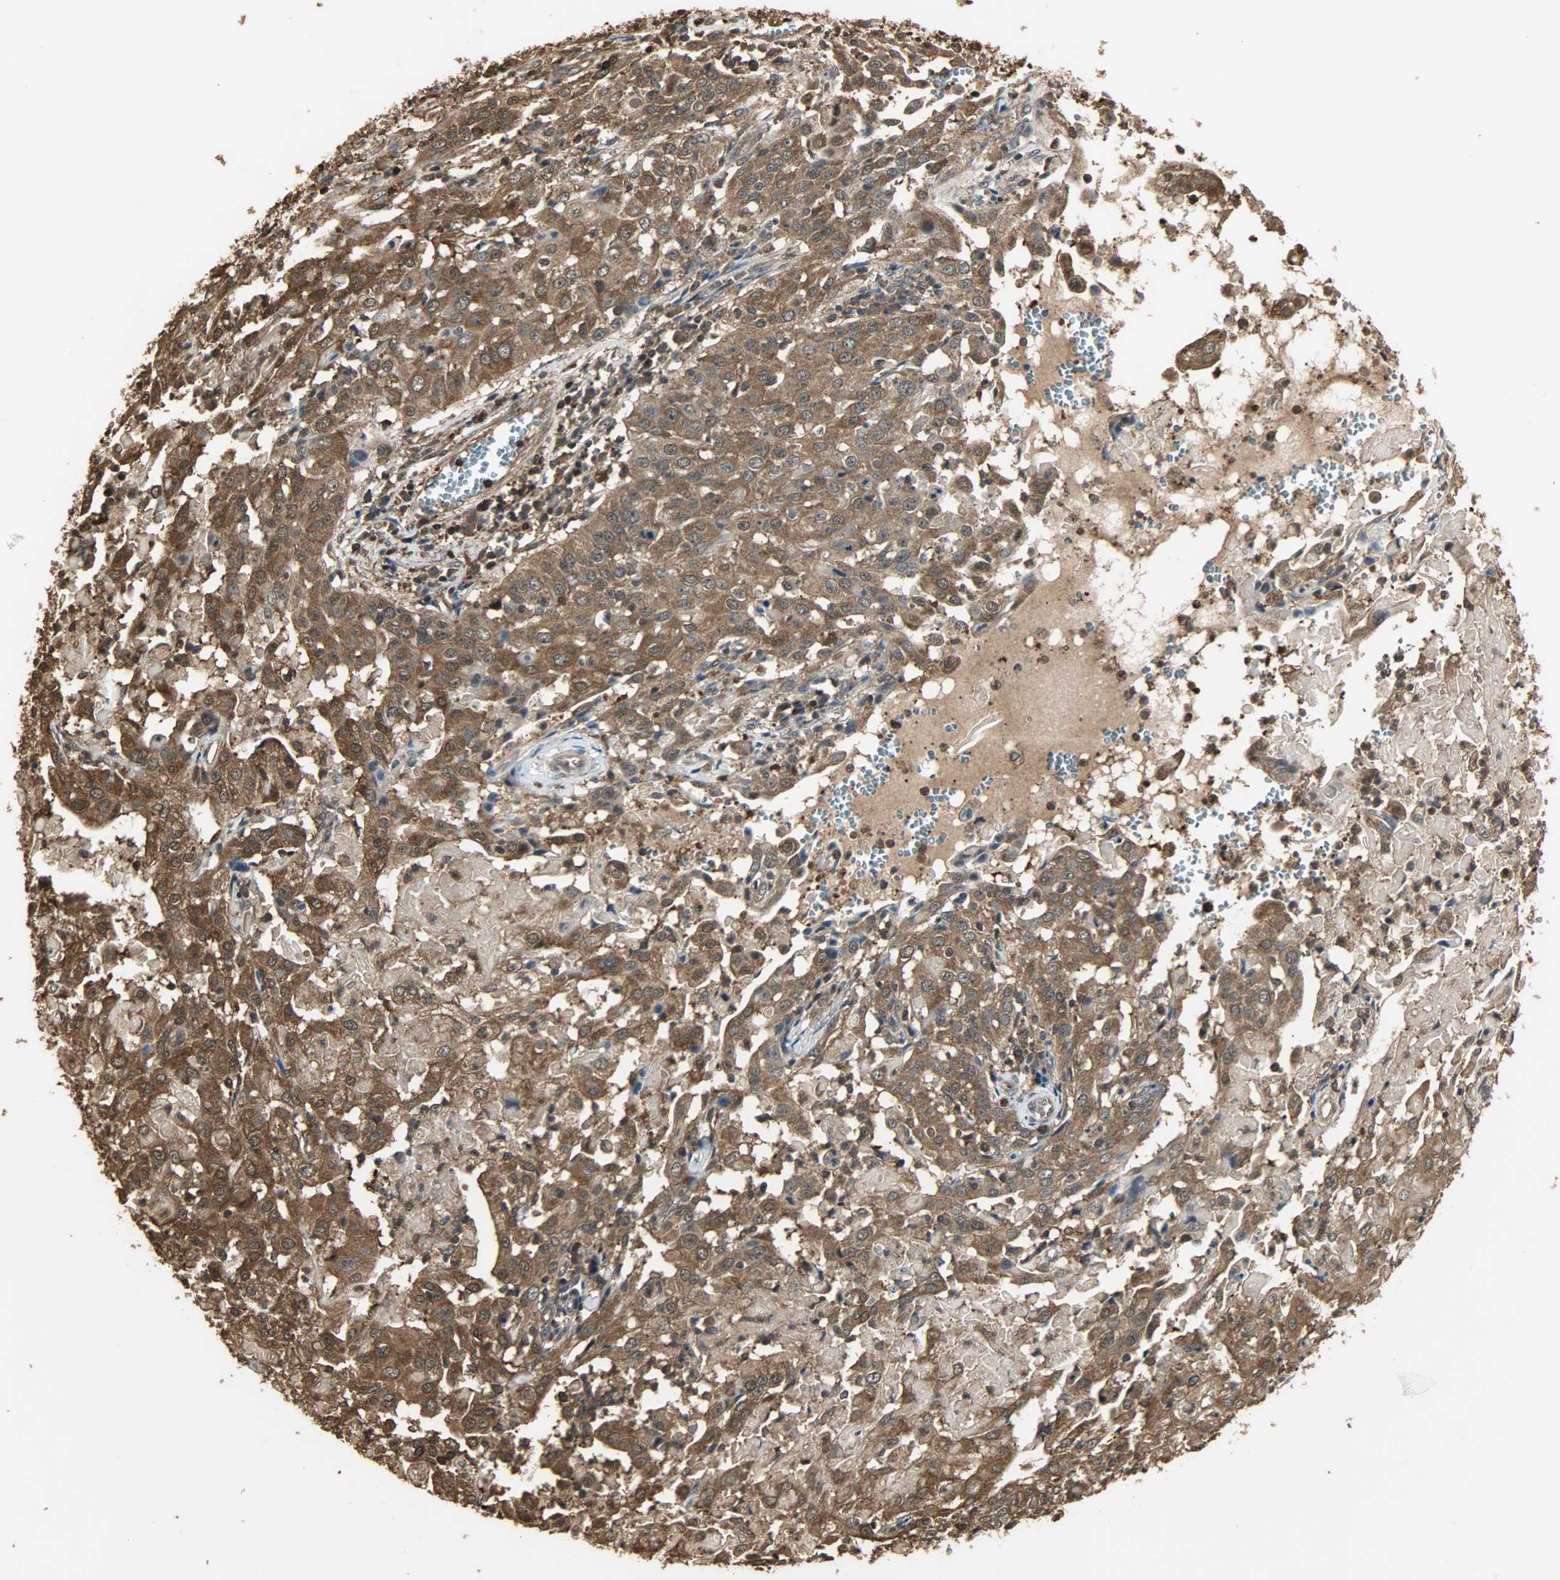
{"staining": {"intensity": "strong", "quantity": ">75%", "location": "cytoplasmic/membranous,nuclear"}, "tissue": "cervical cancer", "cell_type": "Tumor cells", "image_type": "cancer", "snomed": [{"axis": "morphology", "description": "Squamous cell carcinoma, NOS"}, {"axis": "topography", "description": "Cervix"}], "caption": "Immunohistochemical staining of human squamous cell carcinoma (cervical) demonstrates high levels of strong cytoplasmic/membranous and nuclear staining in about >75% of tumor cells. The staining was performed using DAB (3,3'-diaminobenzidine) to visualize the protein expression in brown, while the nuclei were stained in blue with hematoxylin (Magnification: 20x).", "gene": "YWHAZ", "patient": {"sex": "female", "age": 39}}